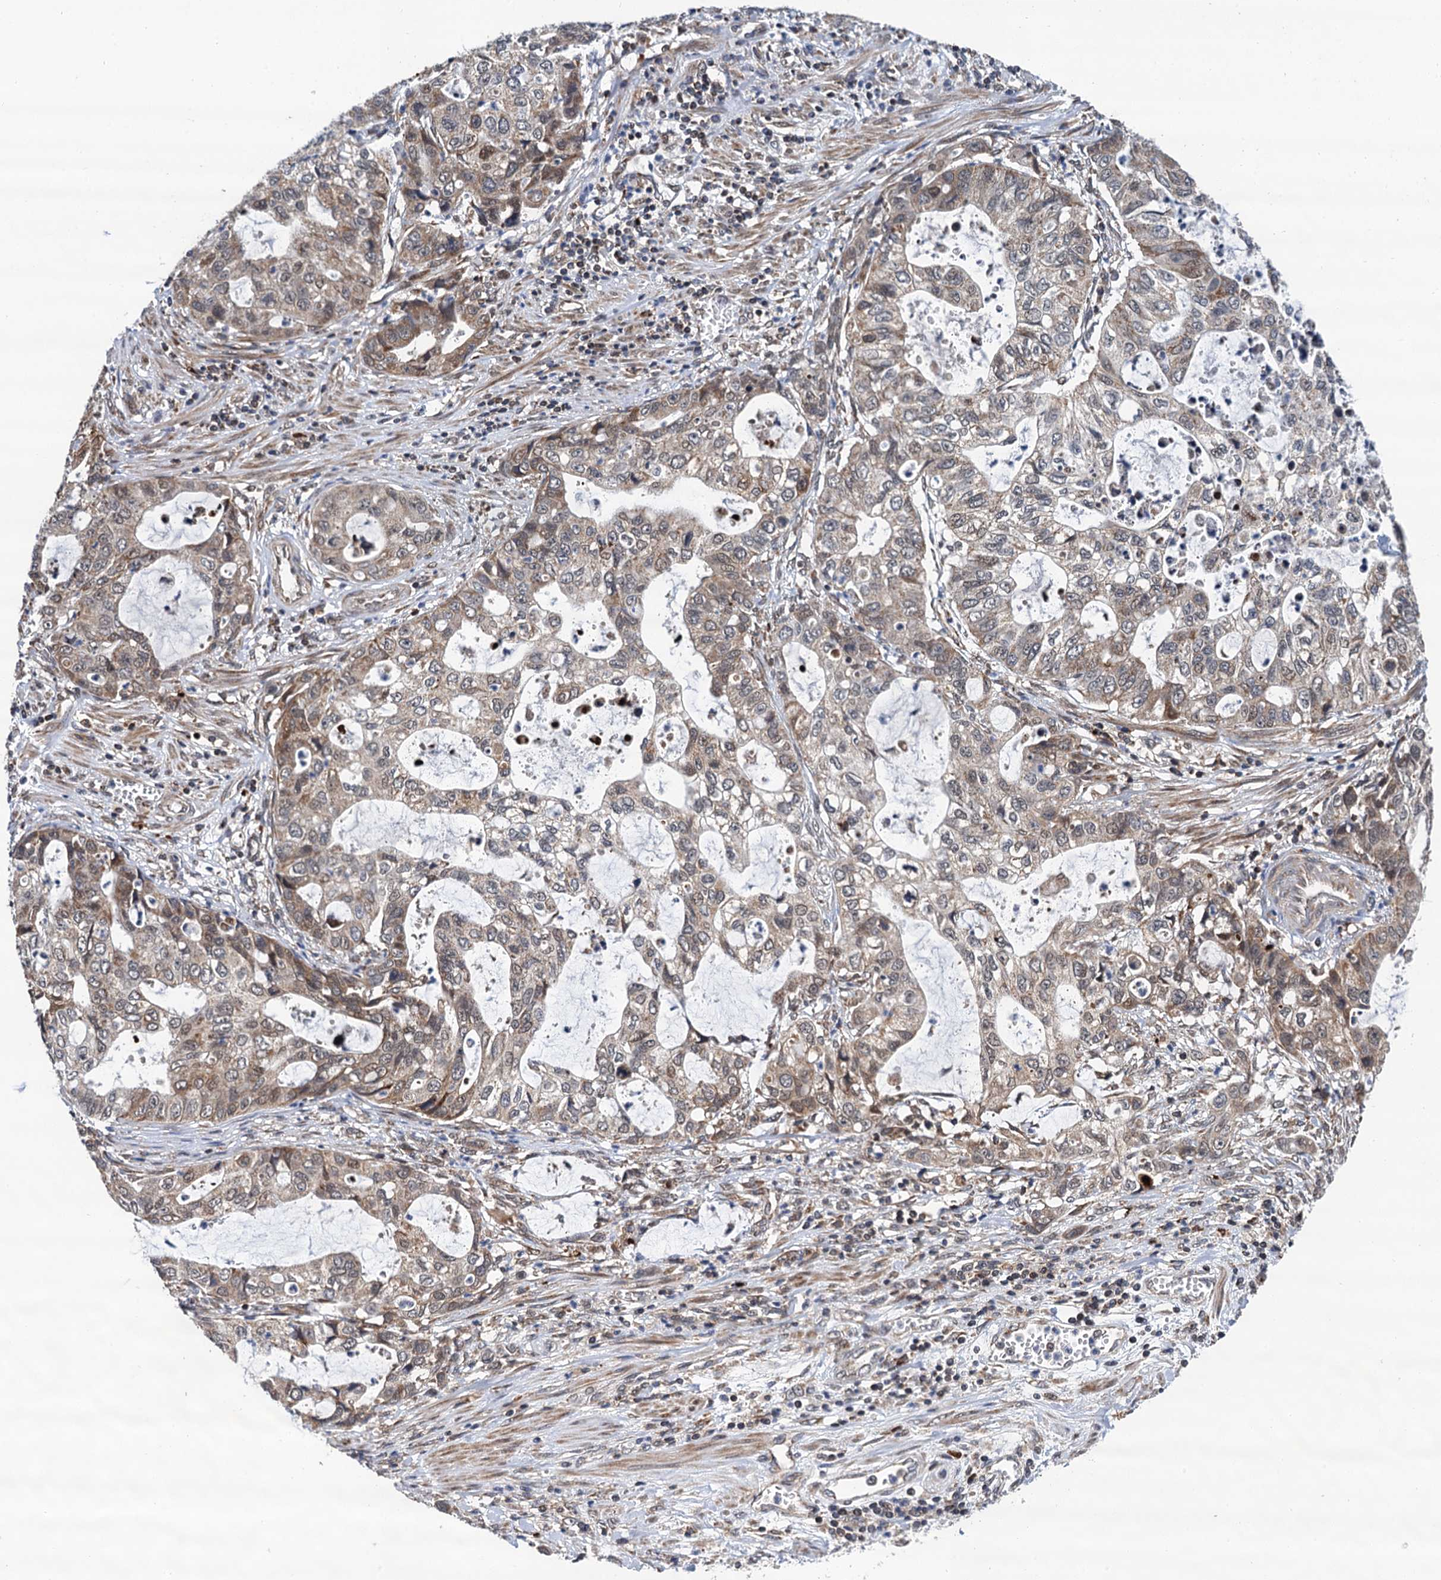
{"staining": {"intensity": "moderate", "quantity": "25%-75%", "location": "cytoplasmic/membranous"}, "tissue": "stomach cancer", "cell_type": "Tumor cells", "image_type": "cancer", "snomed": [{"axis": "morphology", "description": "Adenocarcinoma, NOS"}, {"axis": "topography", "description": "Stomach, upper"}], "caption": "Moderate cytoplasmic/membranous protein staining is seen in approximately 25%-75% of tumor cells in stomach cancer. The protein of interest is shown in brown color, while the nuclei are stained blue.", "gene": "CMPK2", "patient": {"sex": "female", "age": 52}}